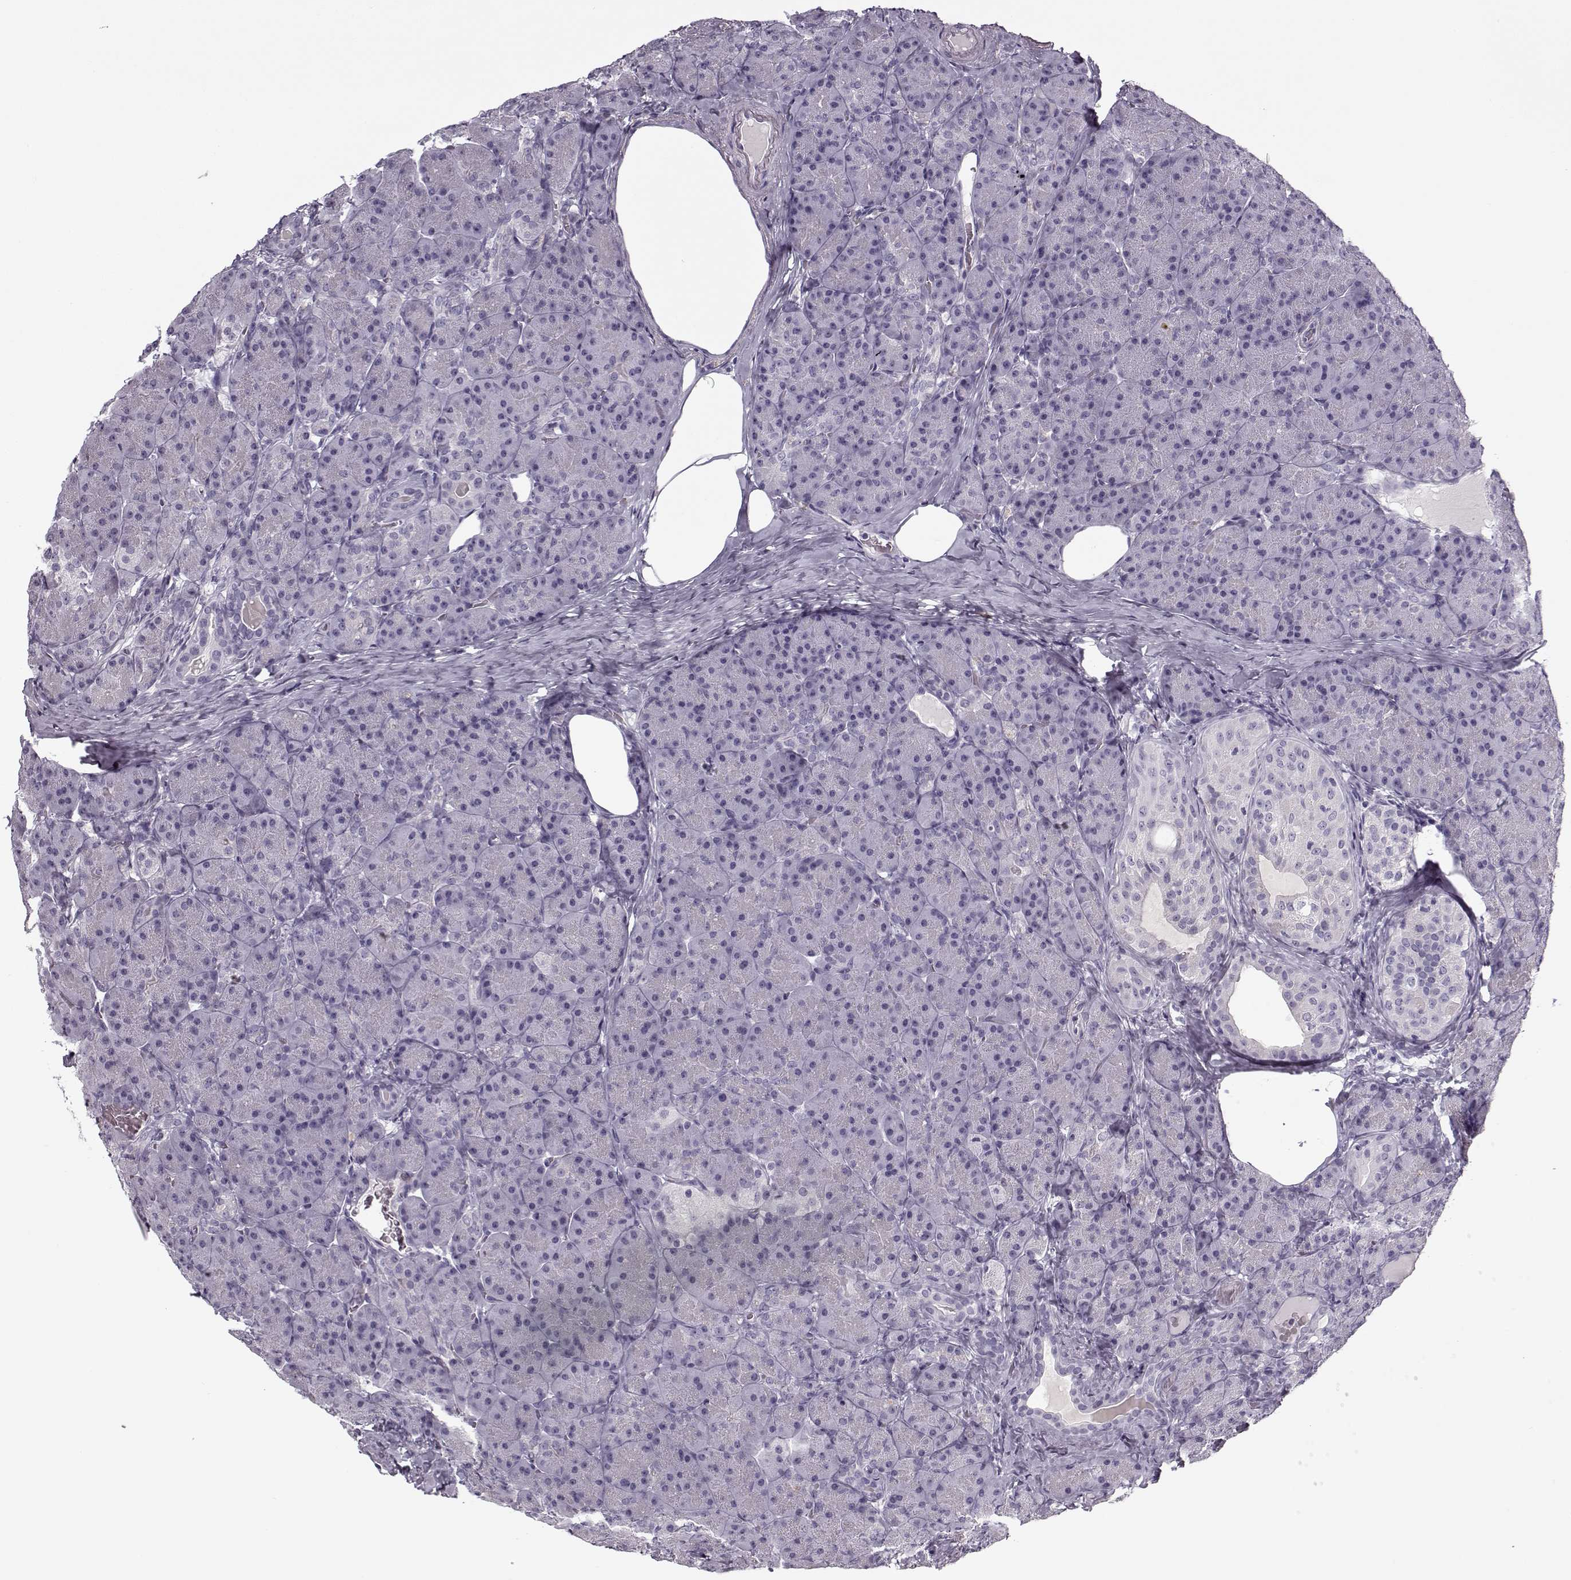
{"staining": {"intensity": "negative", "quantity": "none", "location": "none"}, "tissue": "pancreas", "cell_type": "Exocrine glandular cells", "image_type": "normal", "snomed": [{"axis": "morphology", "description": "Normal tissue, NOS"}, {"axis": "topography", "description": "Pancreas"}], "caption": "Immunohistochemistry (IHC) histopathology image of normal pancreas: pancreas stained with DAB (3,3'-diaminobenzidine) shows no significant protein positivity in exocrine glandular cells. Brightfield microscopy of immunohistochemistry stained with DAB (brown) and hematoxylin (blue), captured at high magnification.", "gene": "PNMT", "patient": {"sex": "male", "age": 57}}